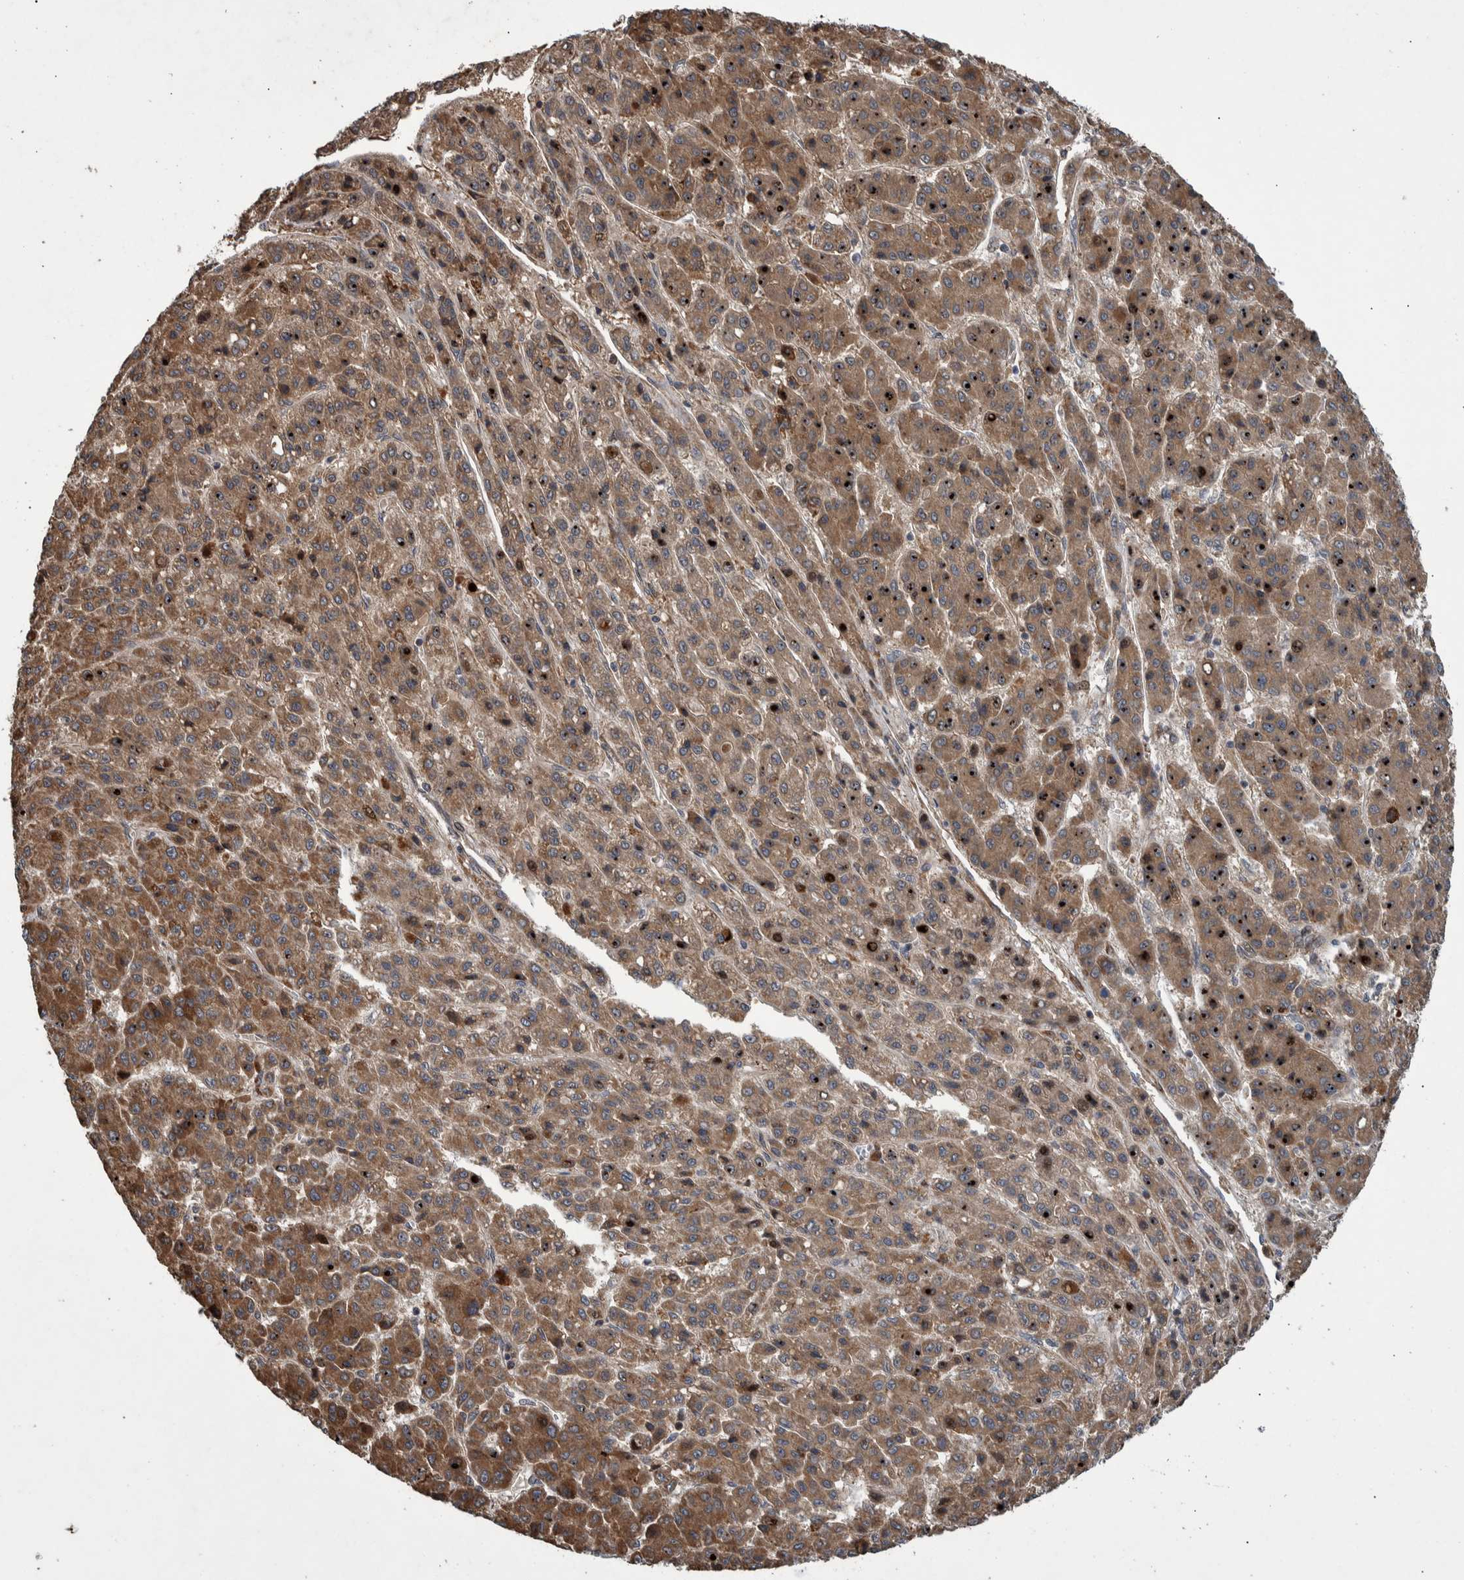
{"staining": {"intensity": "strong", "quantity": ">75%", "location": "cytoplasmic/membranous,nuclear"}, "tissue": "liver cancer", "cell_type": "Tumor cells", "image_type": "cancer", "snomed": [{"axis": "morphology", "description": "Carcinoma, Hepatocellular, NOS"}, {"axis": "topography", "description": "Liver"}], "caption": "Liver cancer (hepatocellular carcinoma) stained with immunohistochemistry (IHC) demonstrates strong cytoplasmic/membranous and nuclear expression in approximately >75% of tumor cells. (brown staining indicates protein expression, while blue staining denotes nuclei).", "gene": "B3GNTL1", "patient": {"sex": "male", "age": 70}}